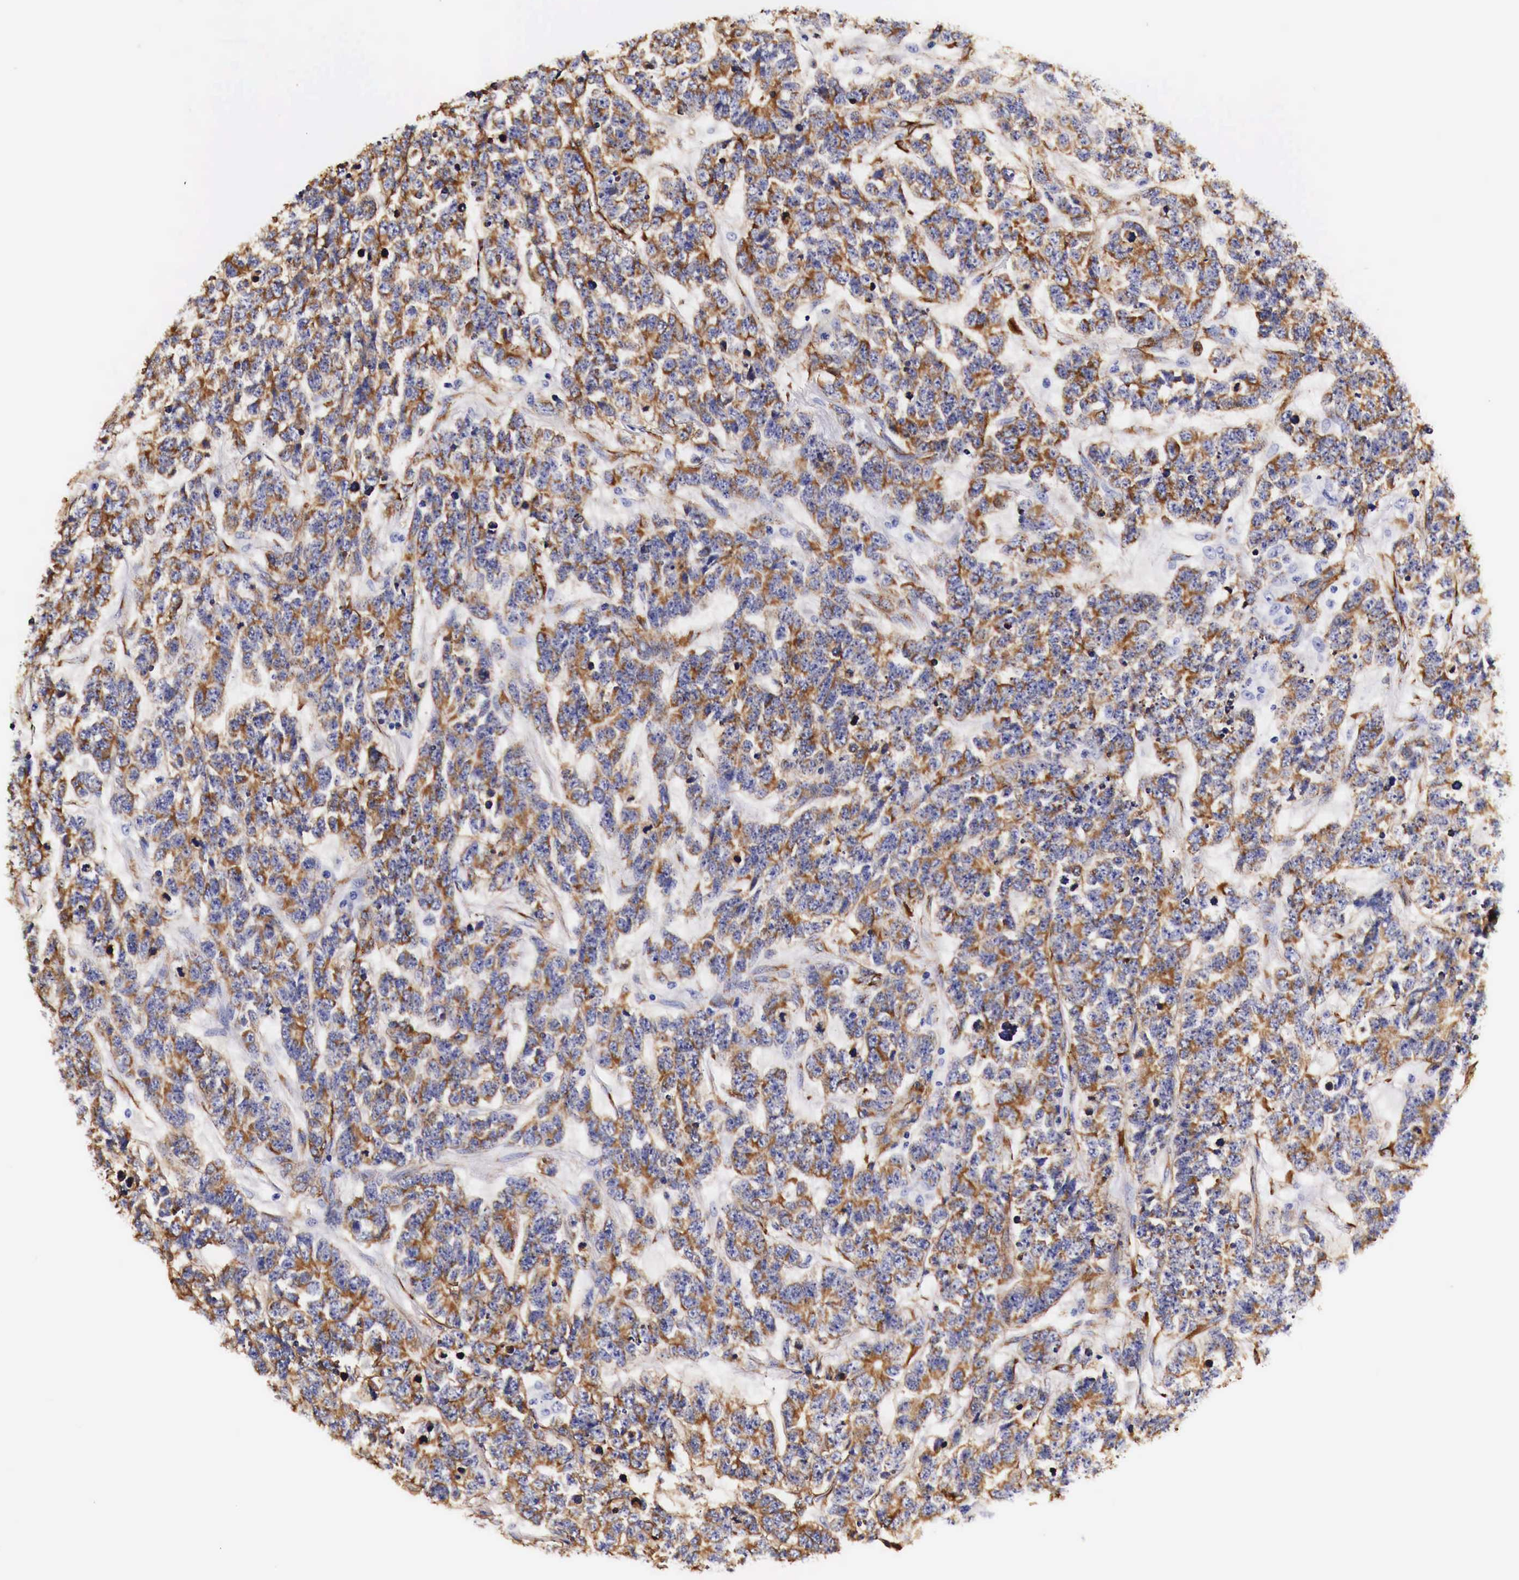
{"staining": {"intensity": "moderate", "quantity": "25%-75%", "location": "cytoplasmic/membranous"}, "tissue": "testis cancer", "cell_type": "Tumor cells", "image_type": "cancer", "snomed": [{"axis": "morphology", "description": "Carcinoma, Embryonal, NOS"}, {"axis": "topography", "description": "Testis"}], "caption": "Protein analysis of testis embryonal carcinoma tissue displays moderate cytoplasmic/membranous expression in approximately 25%-75% of tumor cells.", "gene": "LAMB2", "patient": {"sex": "male", "age": 26}}